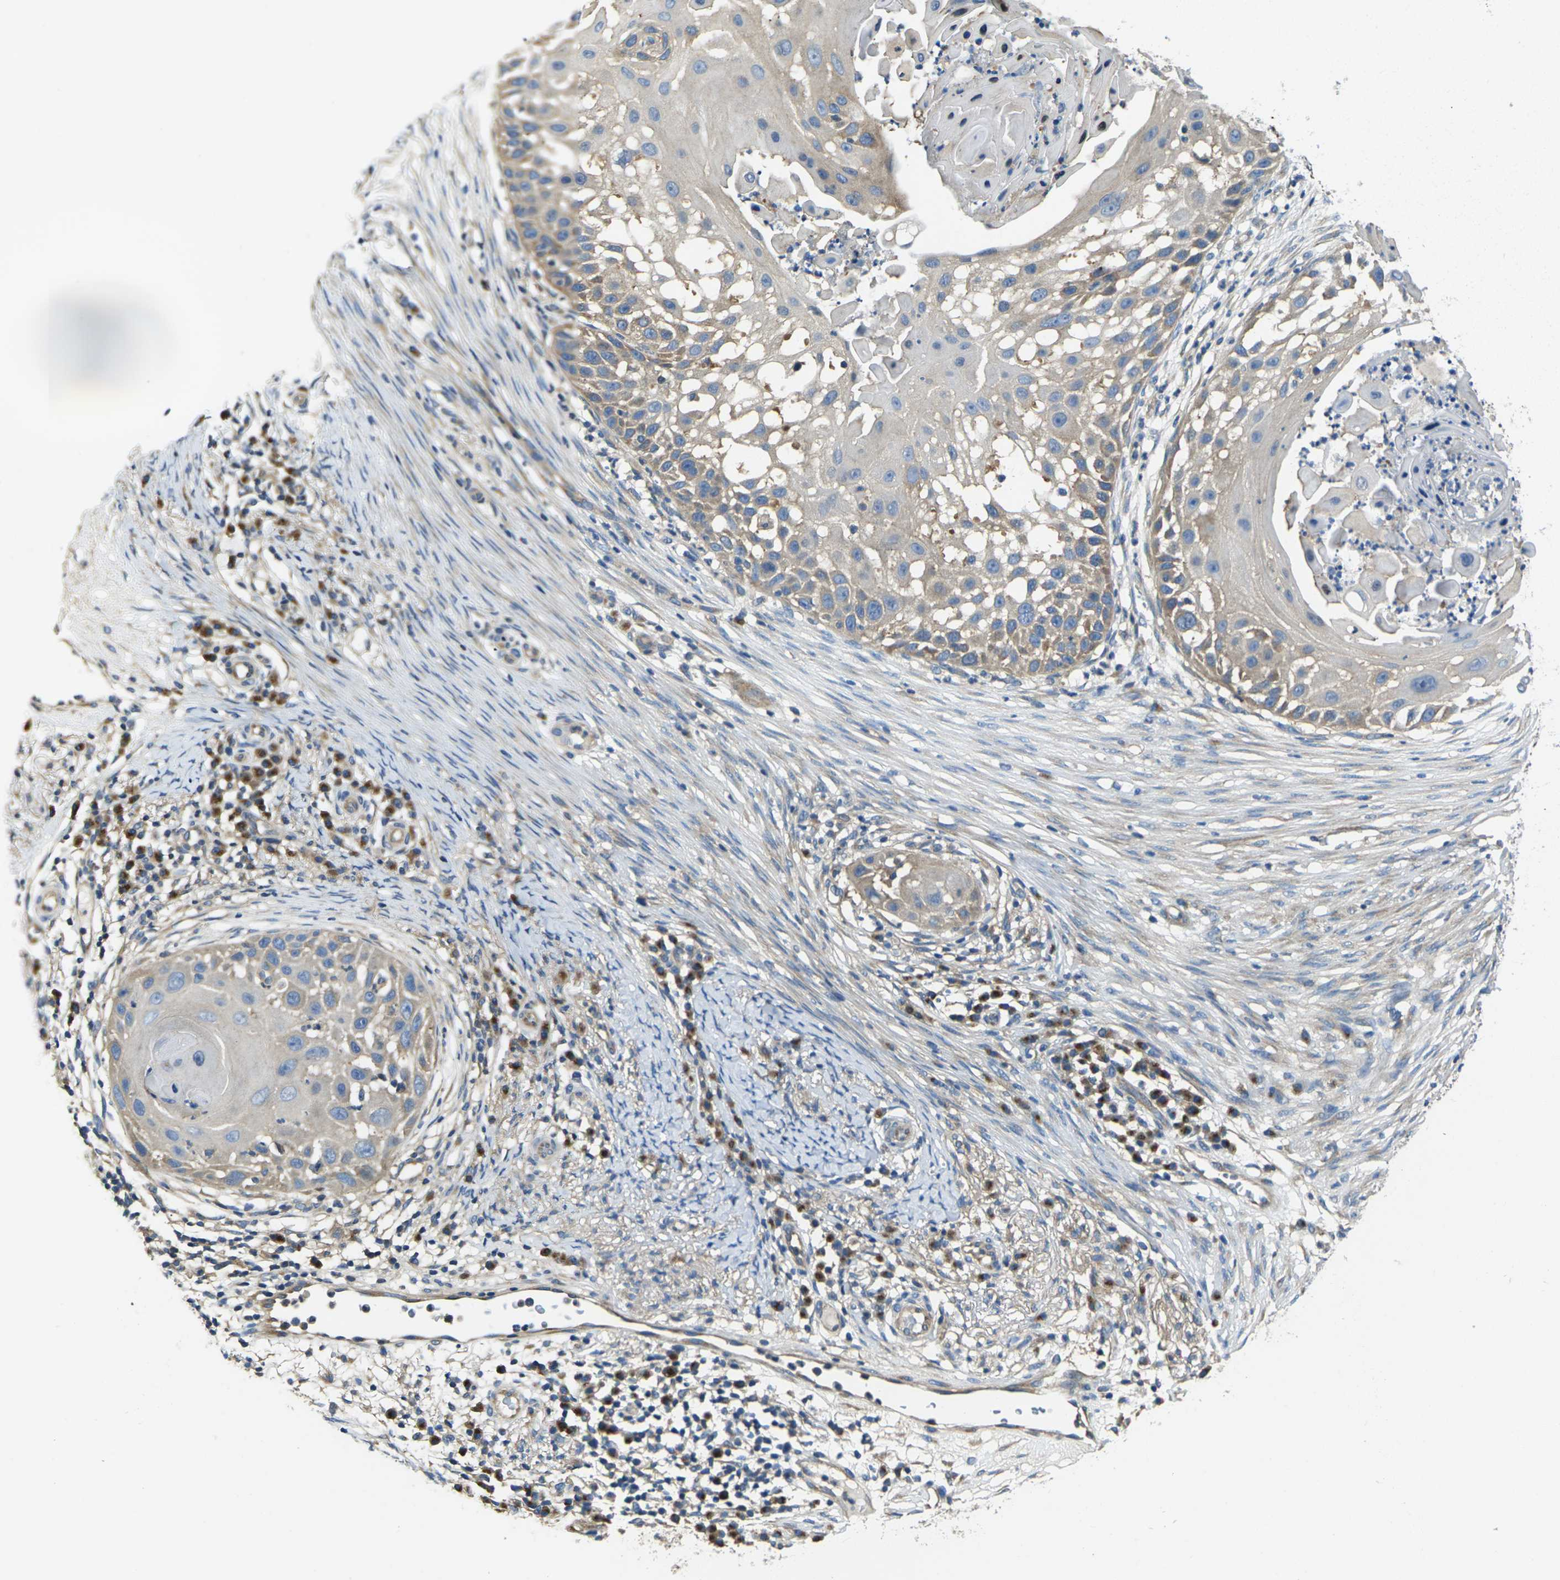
{"staining": {"intensity": "moderate", "quantity": "<25%", "location": "cytoplasmic/membranous"}, "tissue": "skin cancer", "cell_type": "Tumor cells", "image_type": "cancer", "snomed": [{"axis": "morphology", "description": "Squamous cell carcinoma, NOS"}, {"axis": "topography", "description": "Skin"}], "caption": "This is a micrograph of immunohistochemistry (IHC) staining of skin cancer, which shows moderate expression in the cytoplasmic/membranous of tumor cells.", "gene": "TMCC2", "patient": {"sex": "female", "age": 44}}